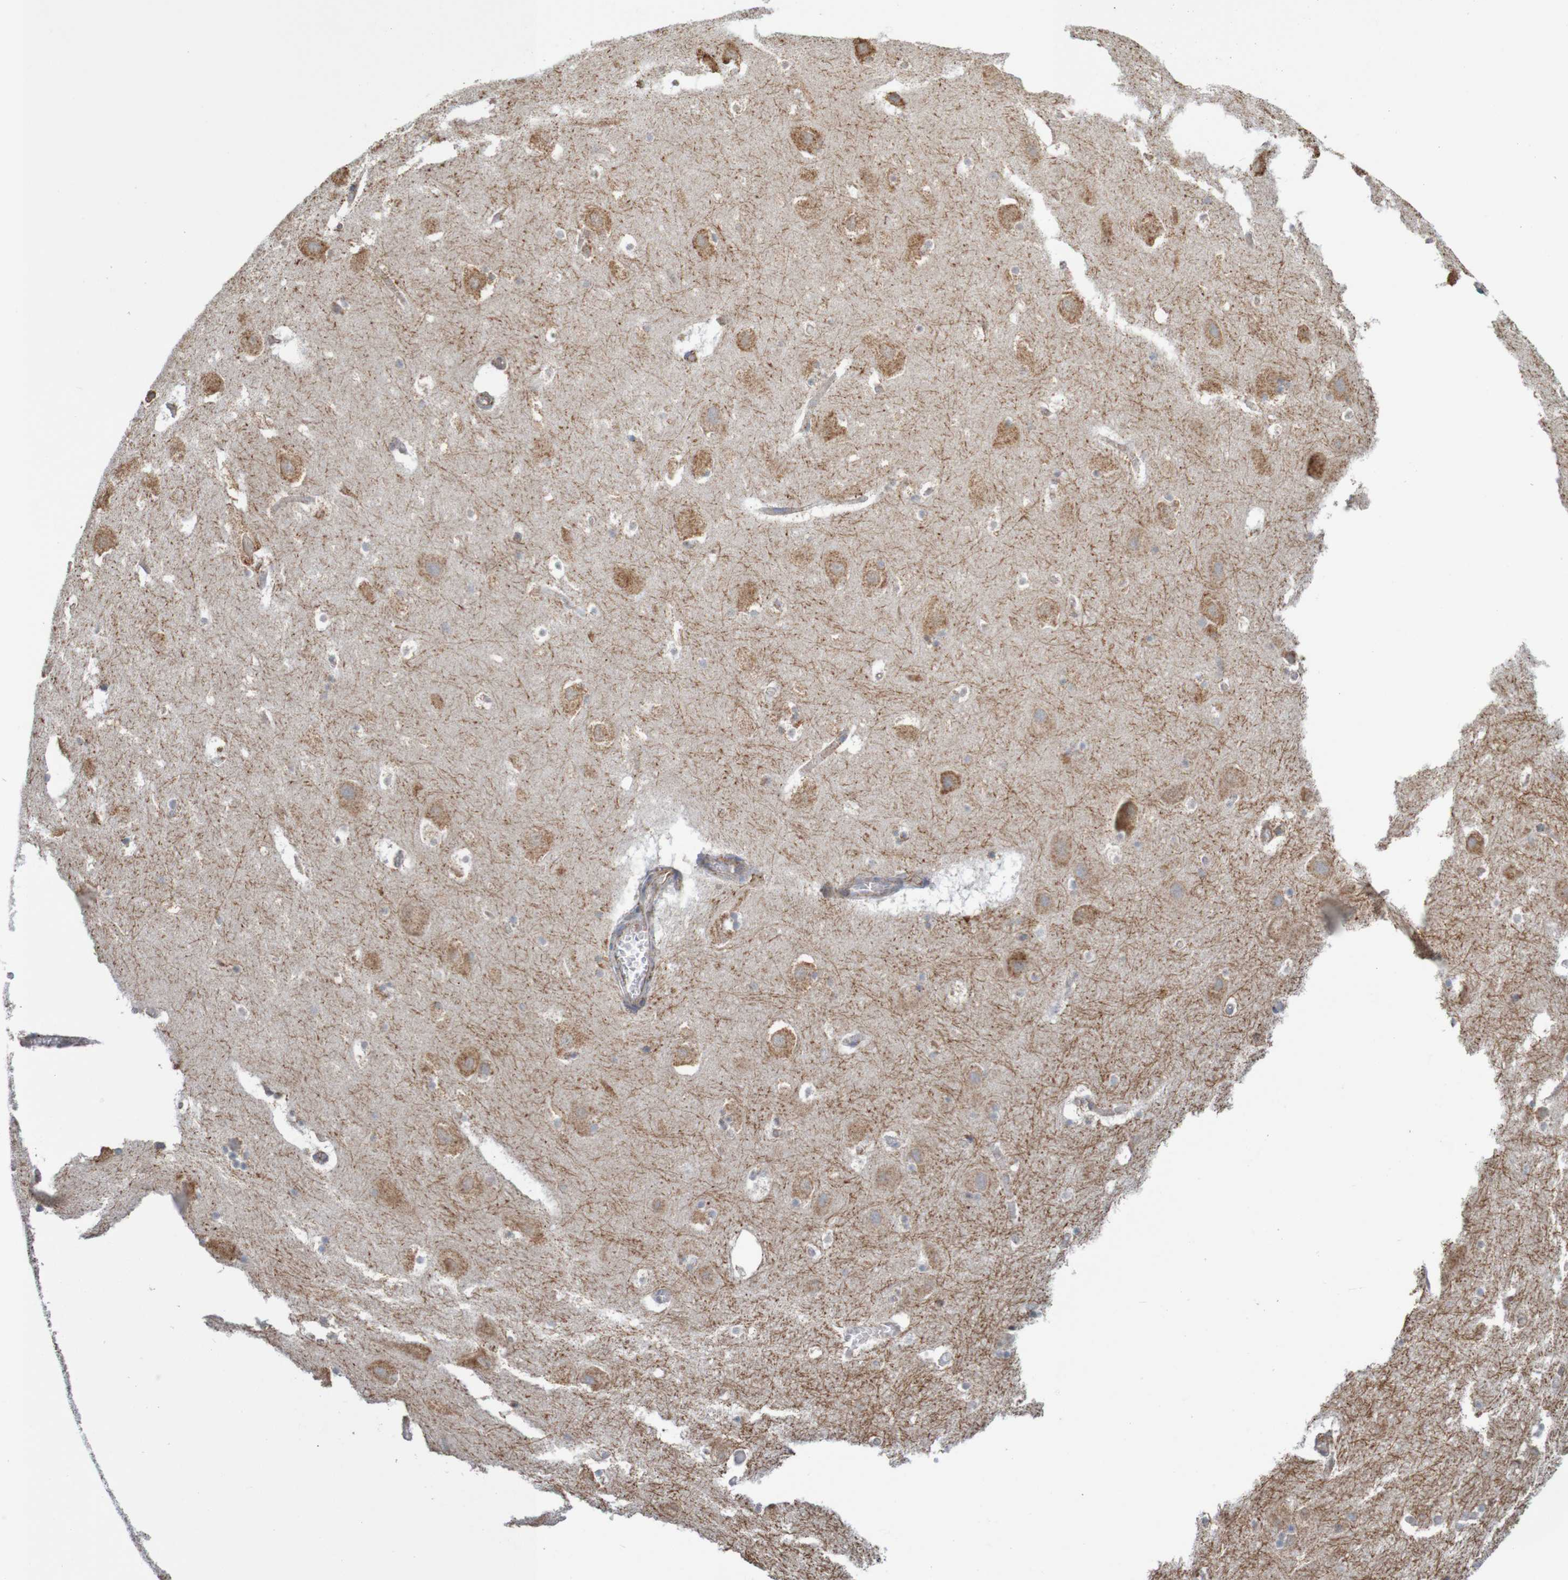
{"staining": {"intensity": "negative", "quantity": "none", "location": "none"}, "tissue": "hippocampus", "cell_type": "Glial cells", "image_type": "normal", "snomed": [{"axis": "morphology", "description": "Normal tissue, NOS"}, {"axis": "topography", "description": "Hippocampus"}], "caption": "This is an immunohistochemistry micrograph of benign hippocampus. There is no positivity in glial cells.", "gene": "PDIA3", "patient": {"sex": "male", "age": 45}}